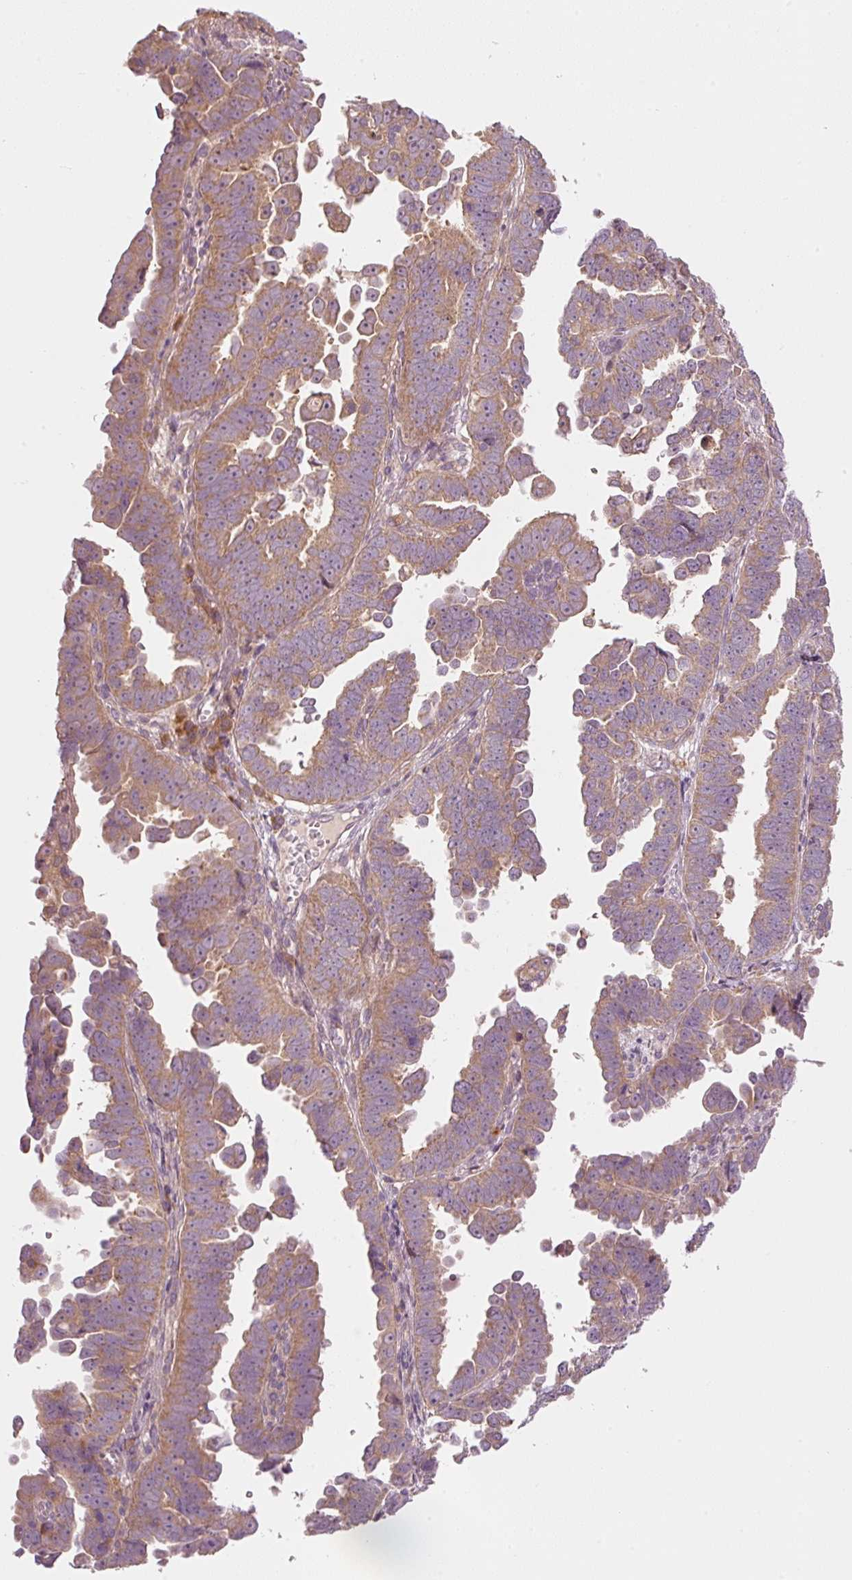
{"staining": {"intensity": "moderate", "quantity": ">75%", "location": "cytoplasmic/membranous"}, "tissue": "endometrial cancer", "cell_type": "Tumor cells", "image_type": "cancer", "snomed": [{"axis": "morphology", "description": "Adenocarcinoma, NOS"}, {"axis": "topography", "description": "Endometrium"}], "caption": "Immunohistochemical staining of human endometrial cancer displays medium levels of moderate cytoplasmic/membranous protein positivity in approximately >75% of tumor cells.", "gene": "MAP10", "patient": {"sex": "female", "age": 75}}